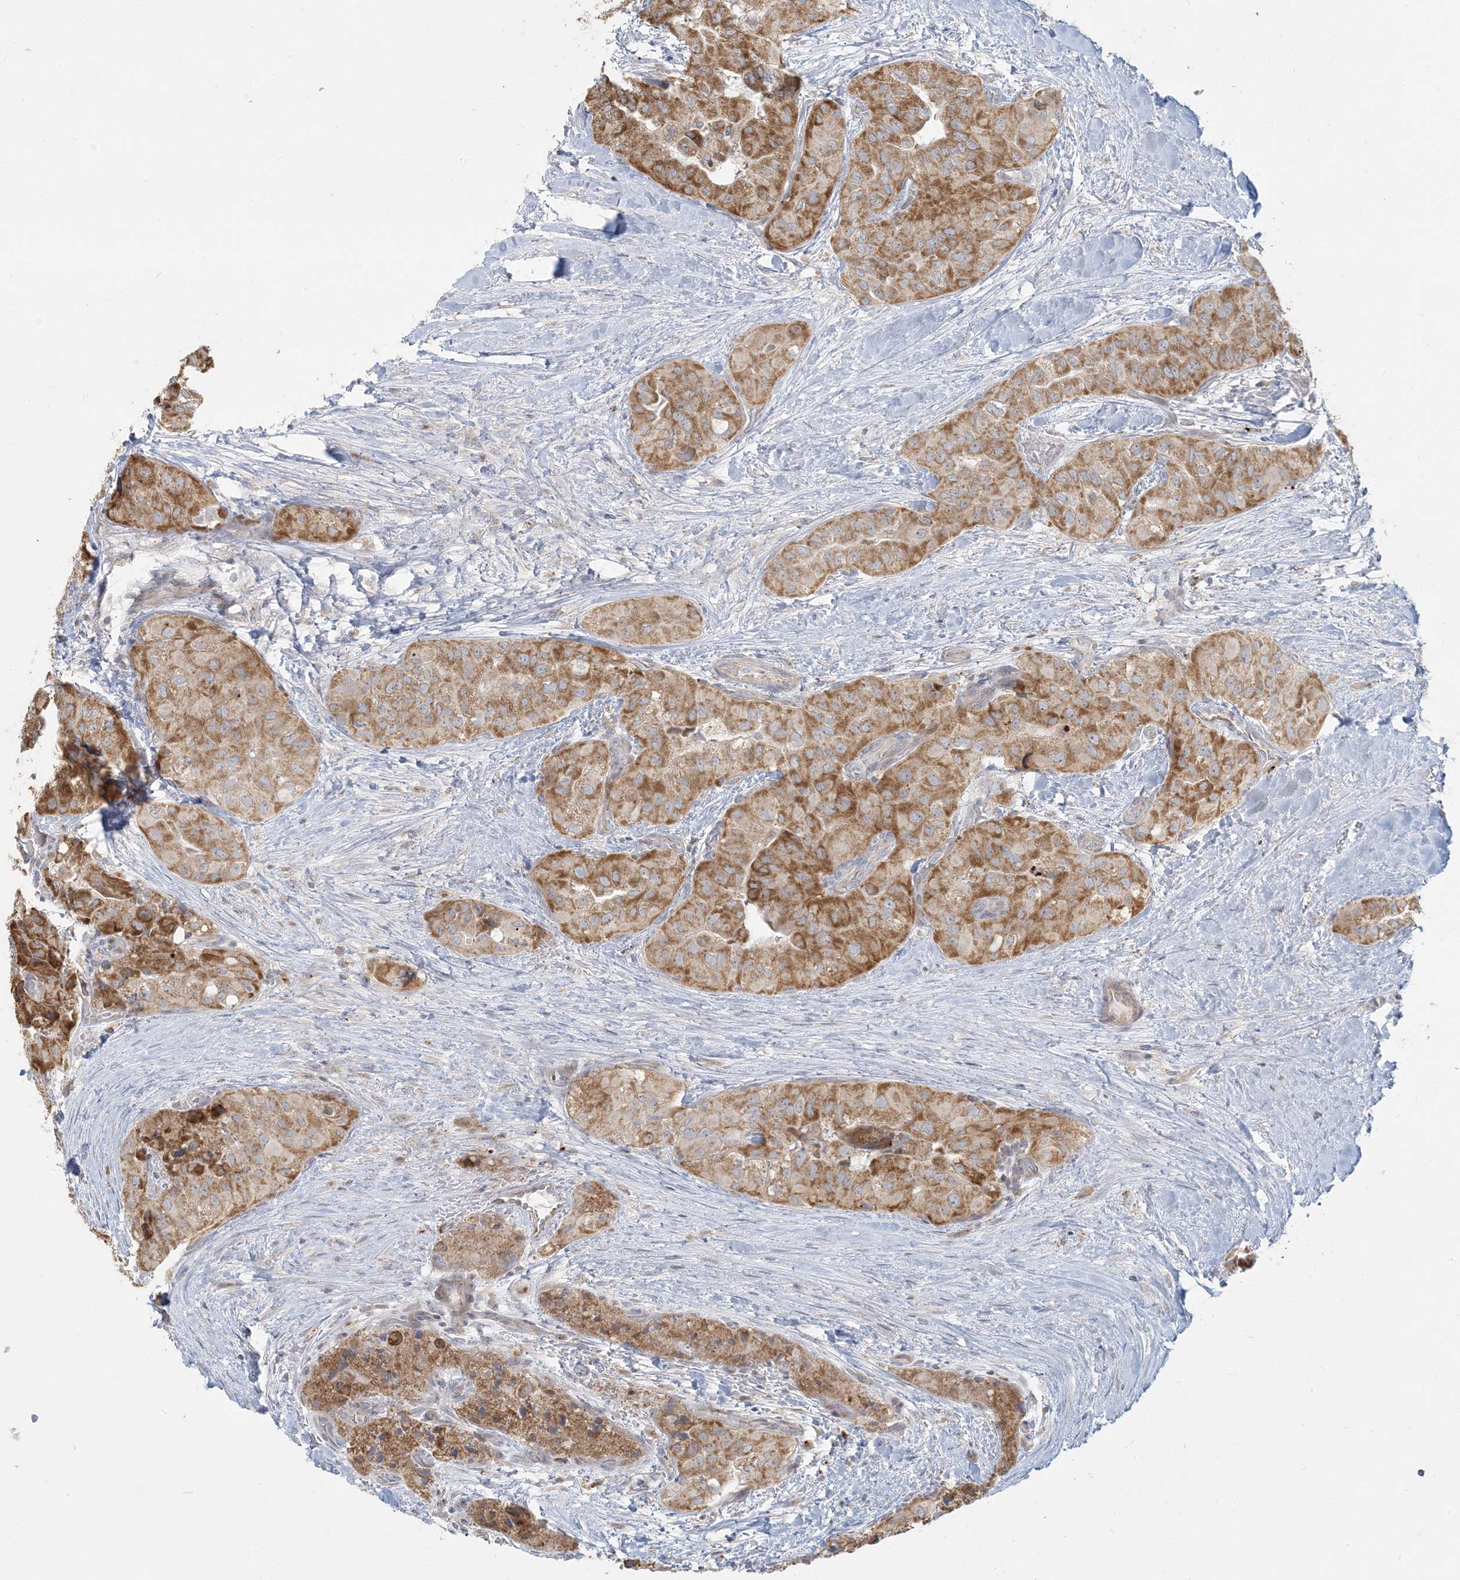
{"staining": {"intensity": "moderate", "quantity": ">75%", "location": "cytoplasmic/membranous"}, "tissue": "thyroid cancer", "cell_type": "Tumor cells", "image_type": "cancer", "snomed": [{"axis": "morphology", "description": "Papillary adenocarcinoma, NOS"}, {"axis": "topography", "description": "Thyroid gland"}], "caption": "Thyroid cancer (papillary adenocarcinoma) was stained to show a protein in brown. There is medium levels of moderate cytoplasmic/membranous expression in about >75% of tumor cells.", "gene": "MCAT", "patient": {"sex": "female", "age": 59}}